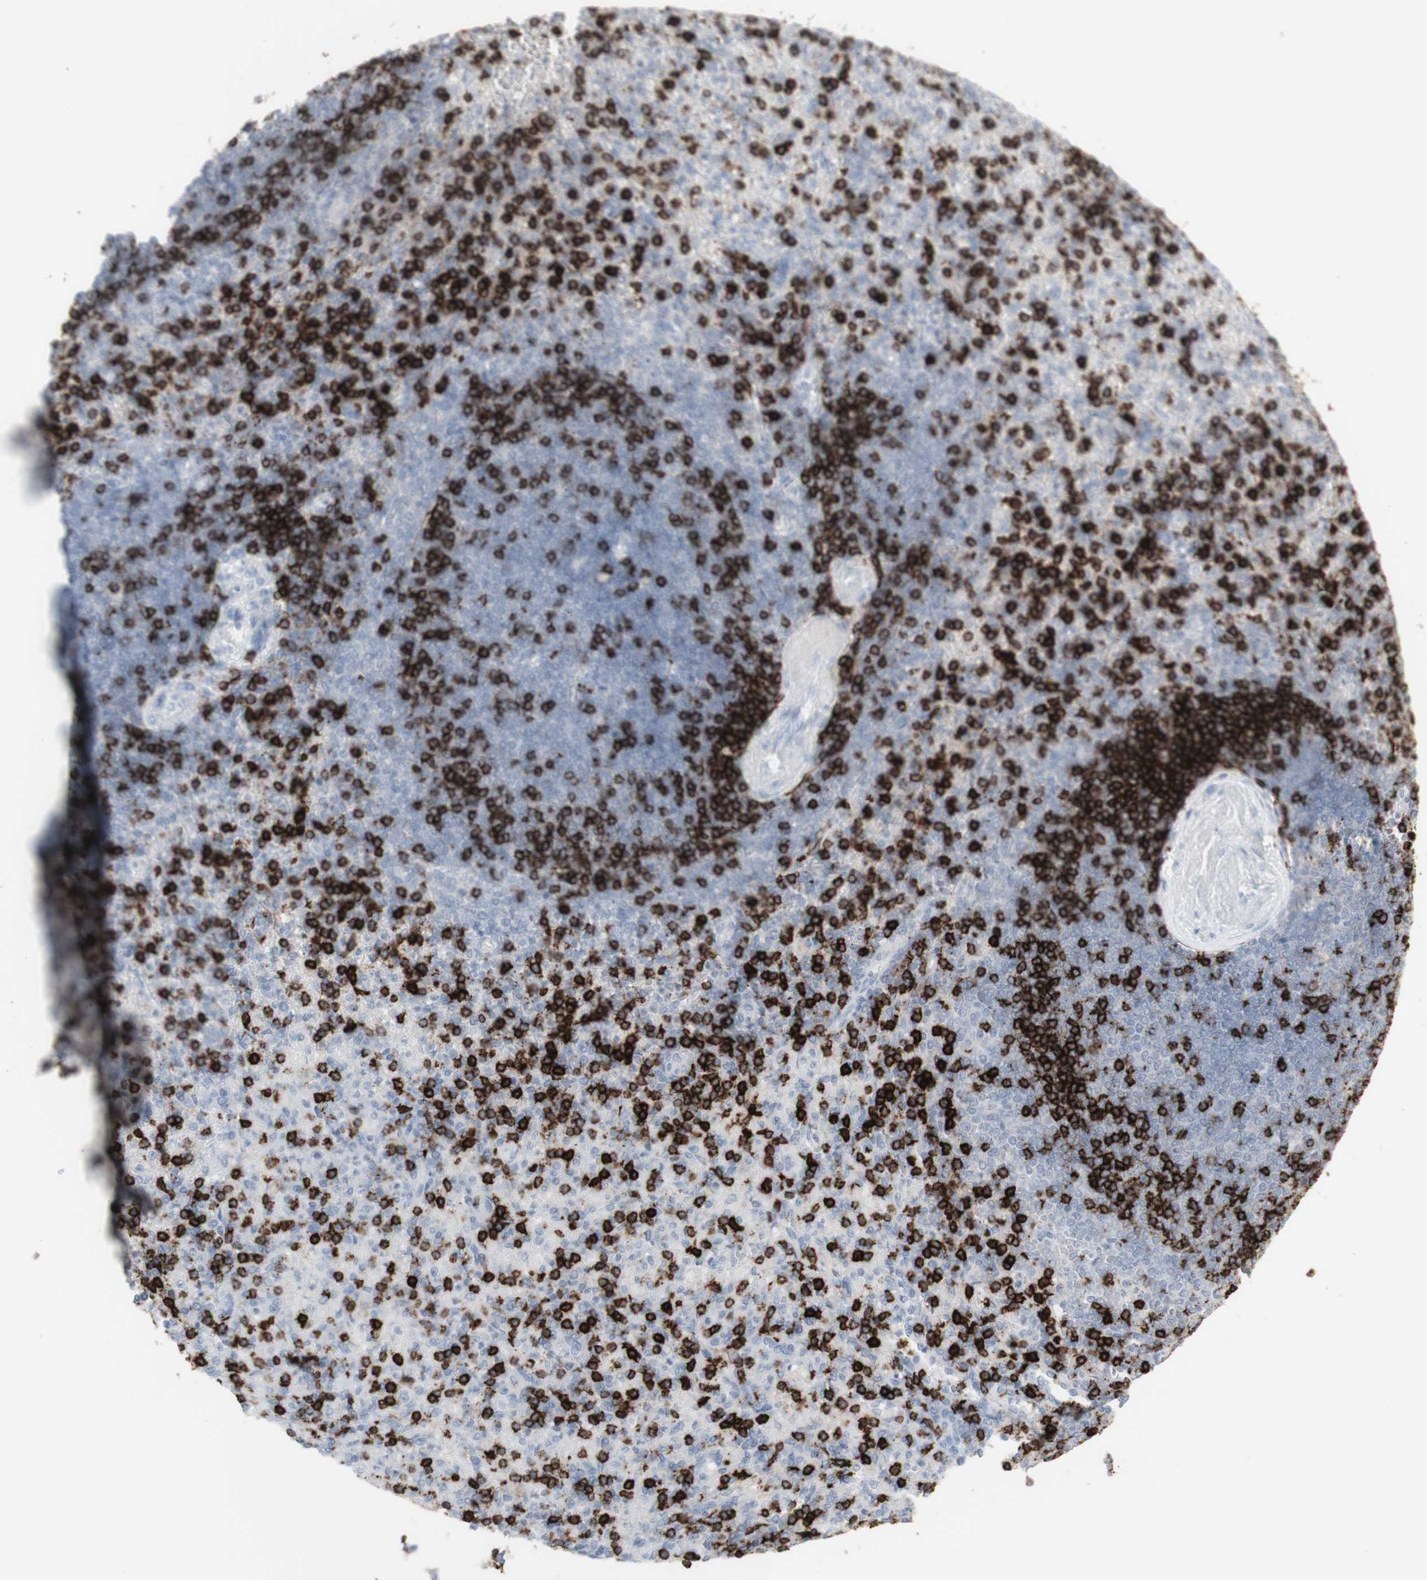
{"staining": {"intensity": "strong", "quantity": "25%-75%", "location": "cytoplasmic/membranous"}, "tissue": "spleen", "cell_type": "Cells in red pulp", "image_type": "normal", "snomed": [{"axis": "morphology", "description": "Normal tissue, NOS"}, {"axis": "topography", "description": "Spleen"}], "caption": "IHC histopathology image of unremarkable spleen: spleen stained using IHC demonstrates high levels of strong protein expression localized specifically in the cytoplasmic/membranous of cells in red pulp, appearing as a cytoplasmic/membranous brown color.", "gene": "CD247", "patient": {"sex": "female", "age": 74}}